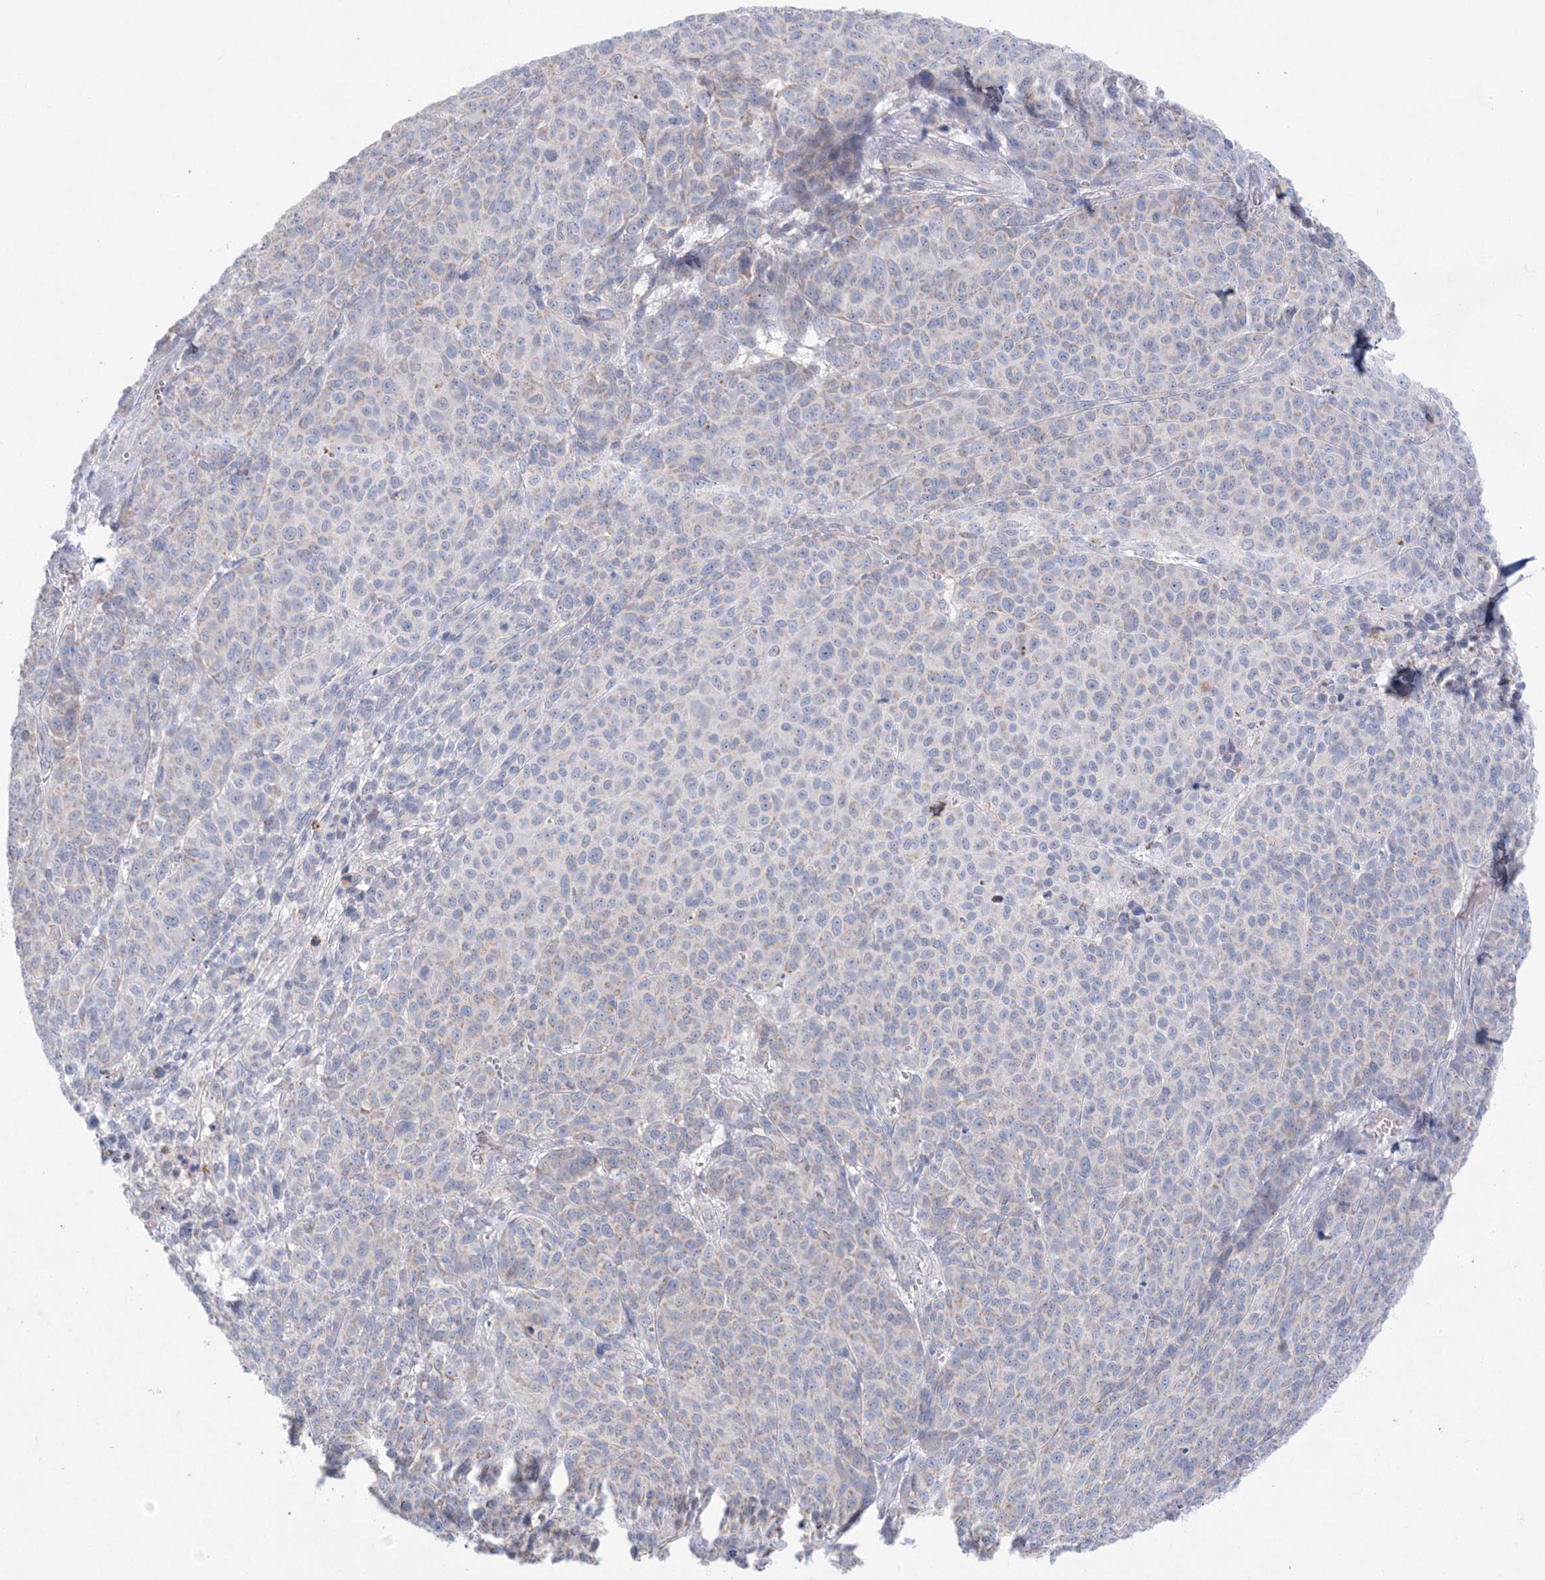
{"staining": {"intensity": "negative", "quantity": "none", "location": "none"}, "tissue": "melanoma", "cell_type": "Tumor cells", "image_type": "cancer", "snomed": [{"axis": "morphology", "description": "Malignant melanoma, NOS"}, {"axis": "topography", "description": "Skin"}], "caption": "Image shows no significant protein staining in tumor cells of malignant melanoma.", "gene": "KCTD6", "patient": {"sex": "male", "age": 49}}